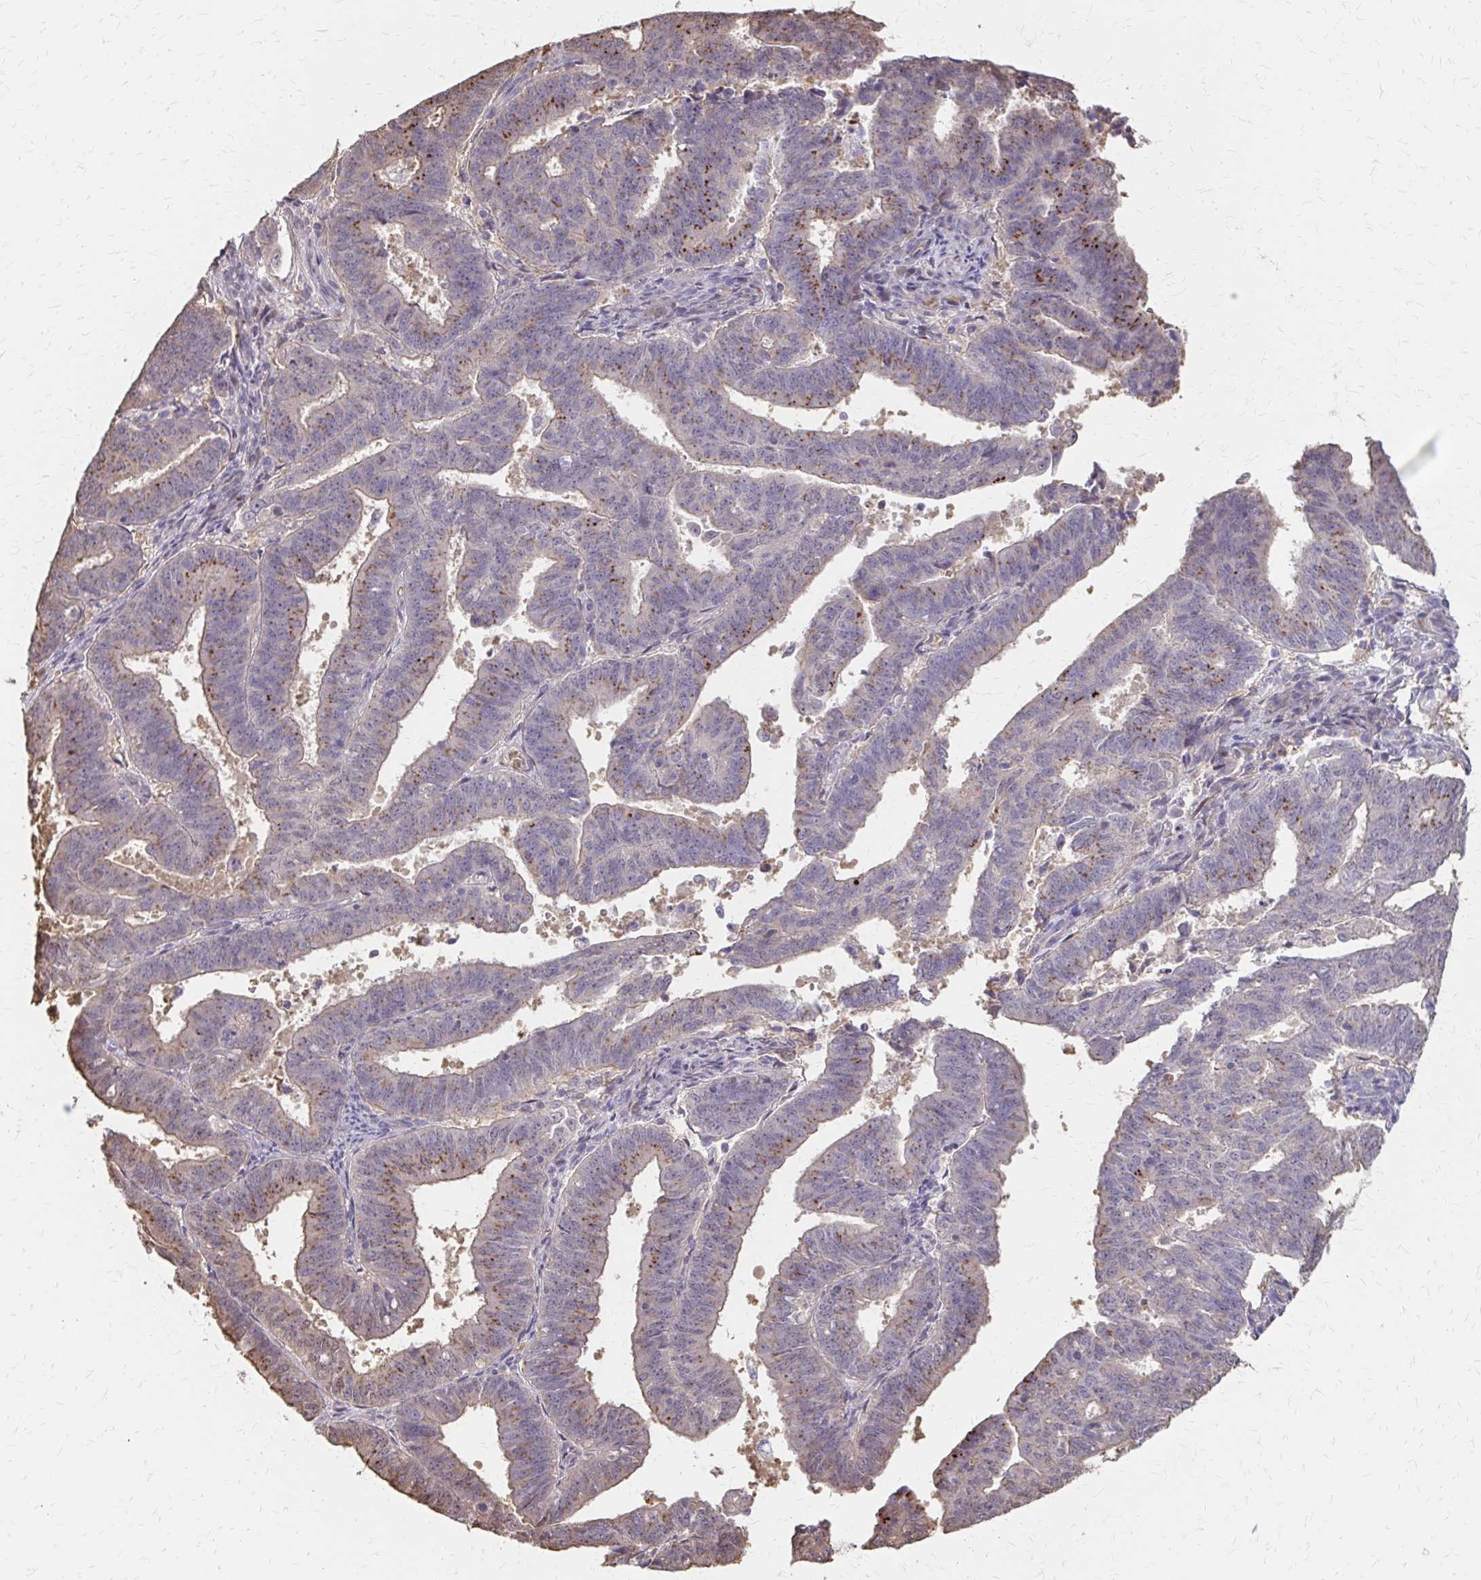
{"staining": {"intensity": "moderate", "quantity": "25%-75%", "location": "cytoplasmic/membranous"}, "tissue": "endometrial cancer", "cell_type": "Tumor cells", "image_type": "cancer", "snomed": [{"axis": "morphology", "description": "Adenocarcinoma, NOS"}, {"axis": "topography", "description": "Endometrium"}], "caption": "Adenocarcinoma (endometrial) stained with a protein marker exhibits moderate staining in tumor cells.", "gene": "IFI44L", "patient": {"sex": "female", "age": 82}}